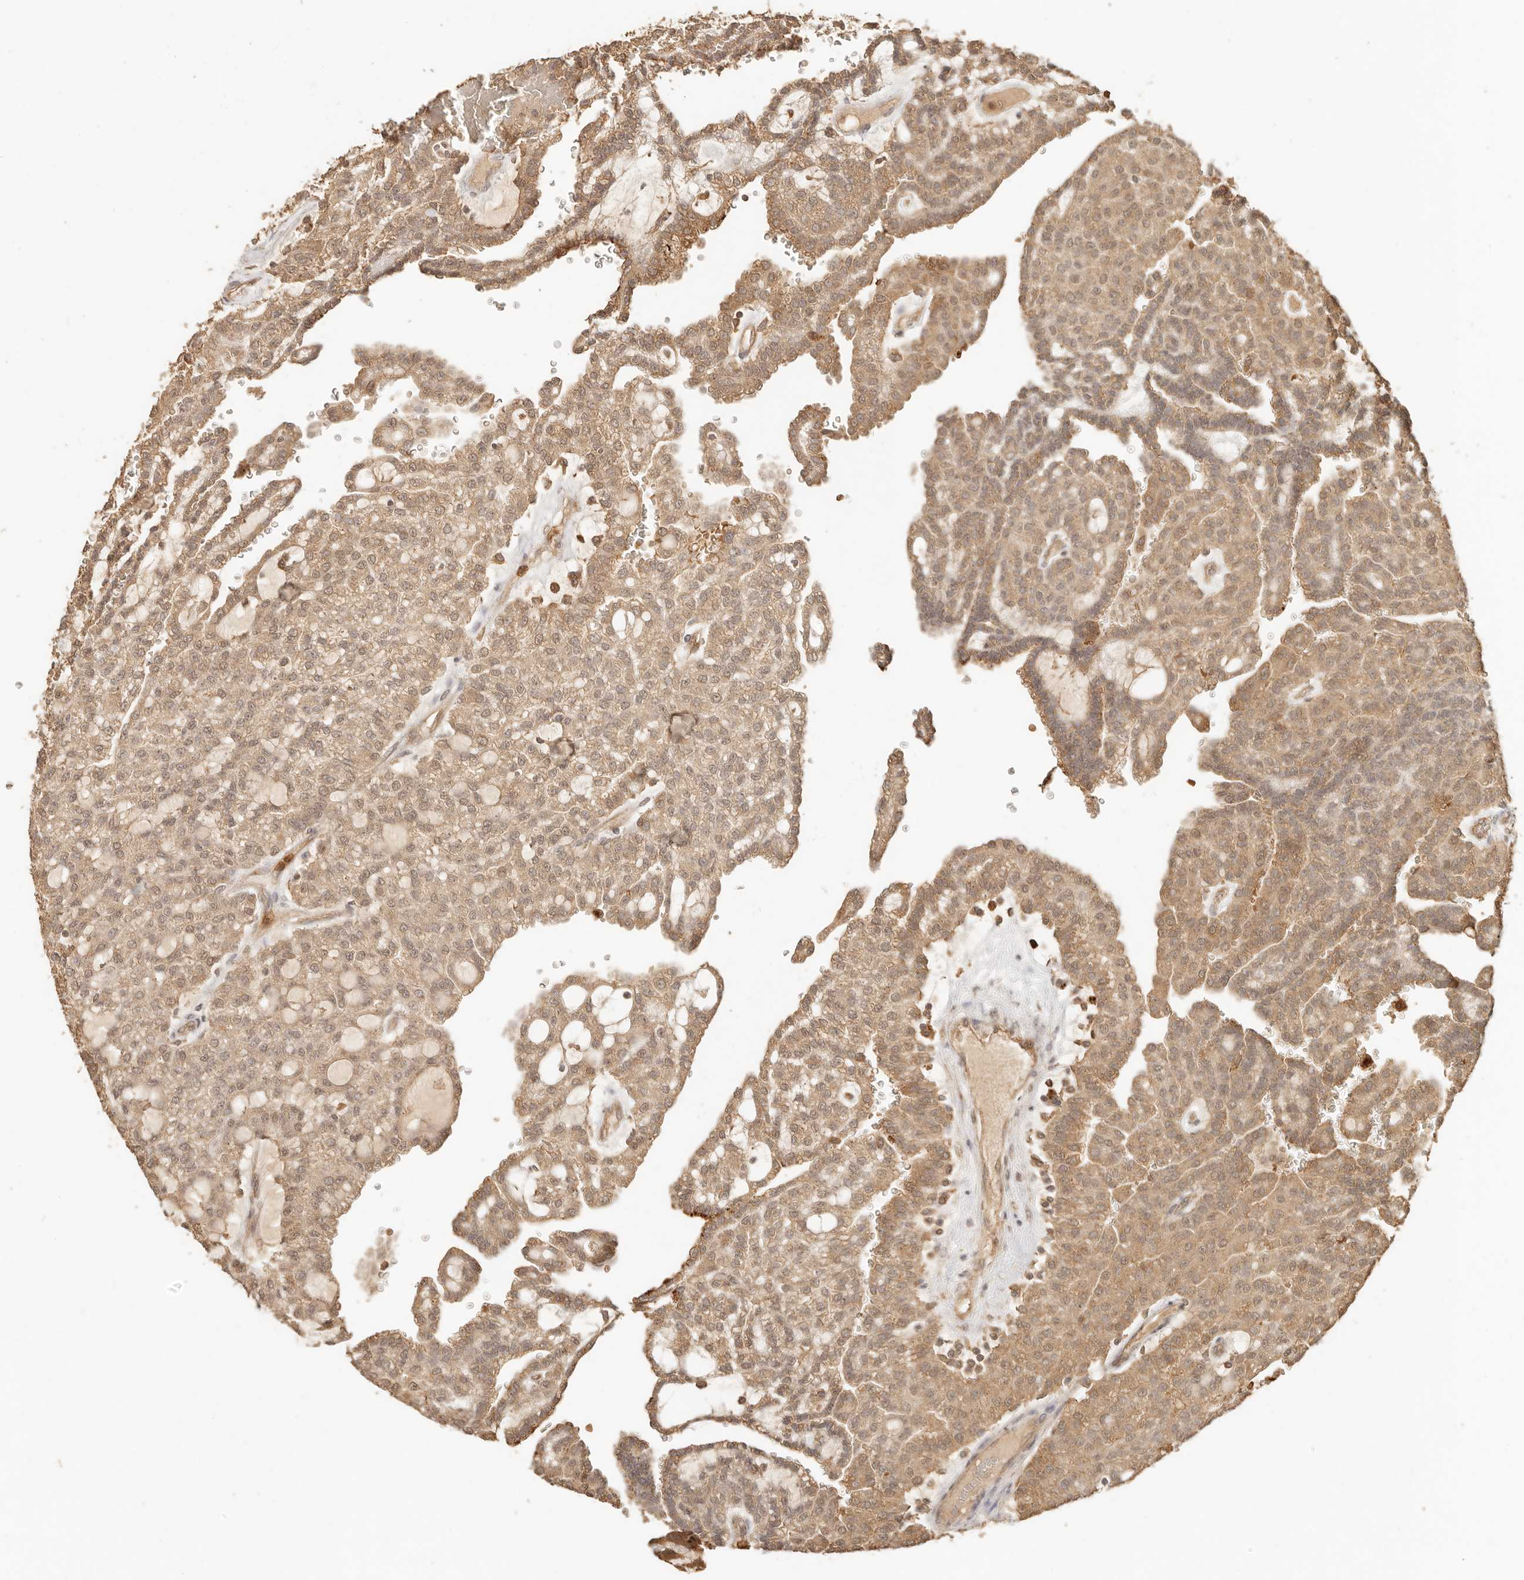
{"staining": {"intensity": "moderate", "quantity": ">75%", "location": "cytoplasmic/membranous,nuclear"}, "tissue": "renal cancer", "cell_type": "Tumor cells", "image_type": "cancer", "snomed": [{"axis": "morphology", "description": "Adenocarcinoma, NOS"}, {"axis": "topography", "description": "Kidney"}], "caption": "Immunohistochemistry of renal adenocarcinoma shows medium levels of moderate cytoplasmic/membranous and nuclear staining in about >75% of tumor cells.", "gene": "INTS11", "patient": {"sex": "male", "age": 63}}